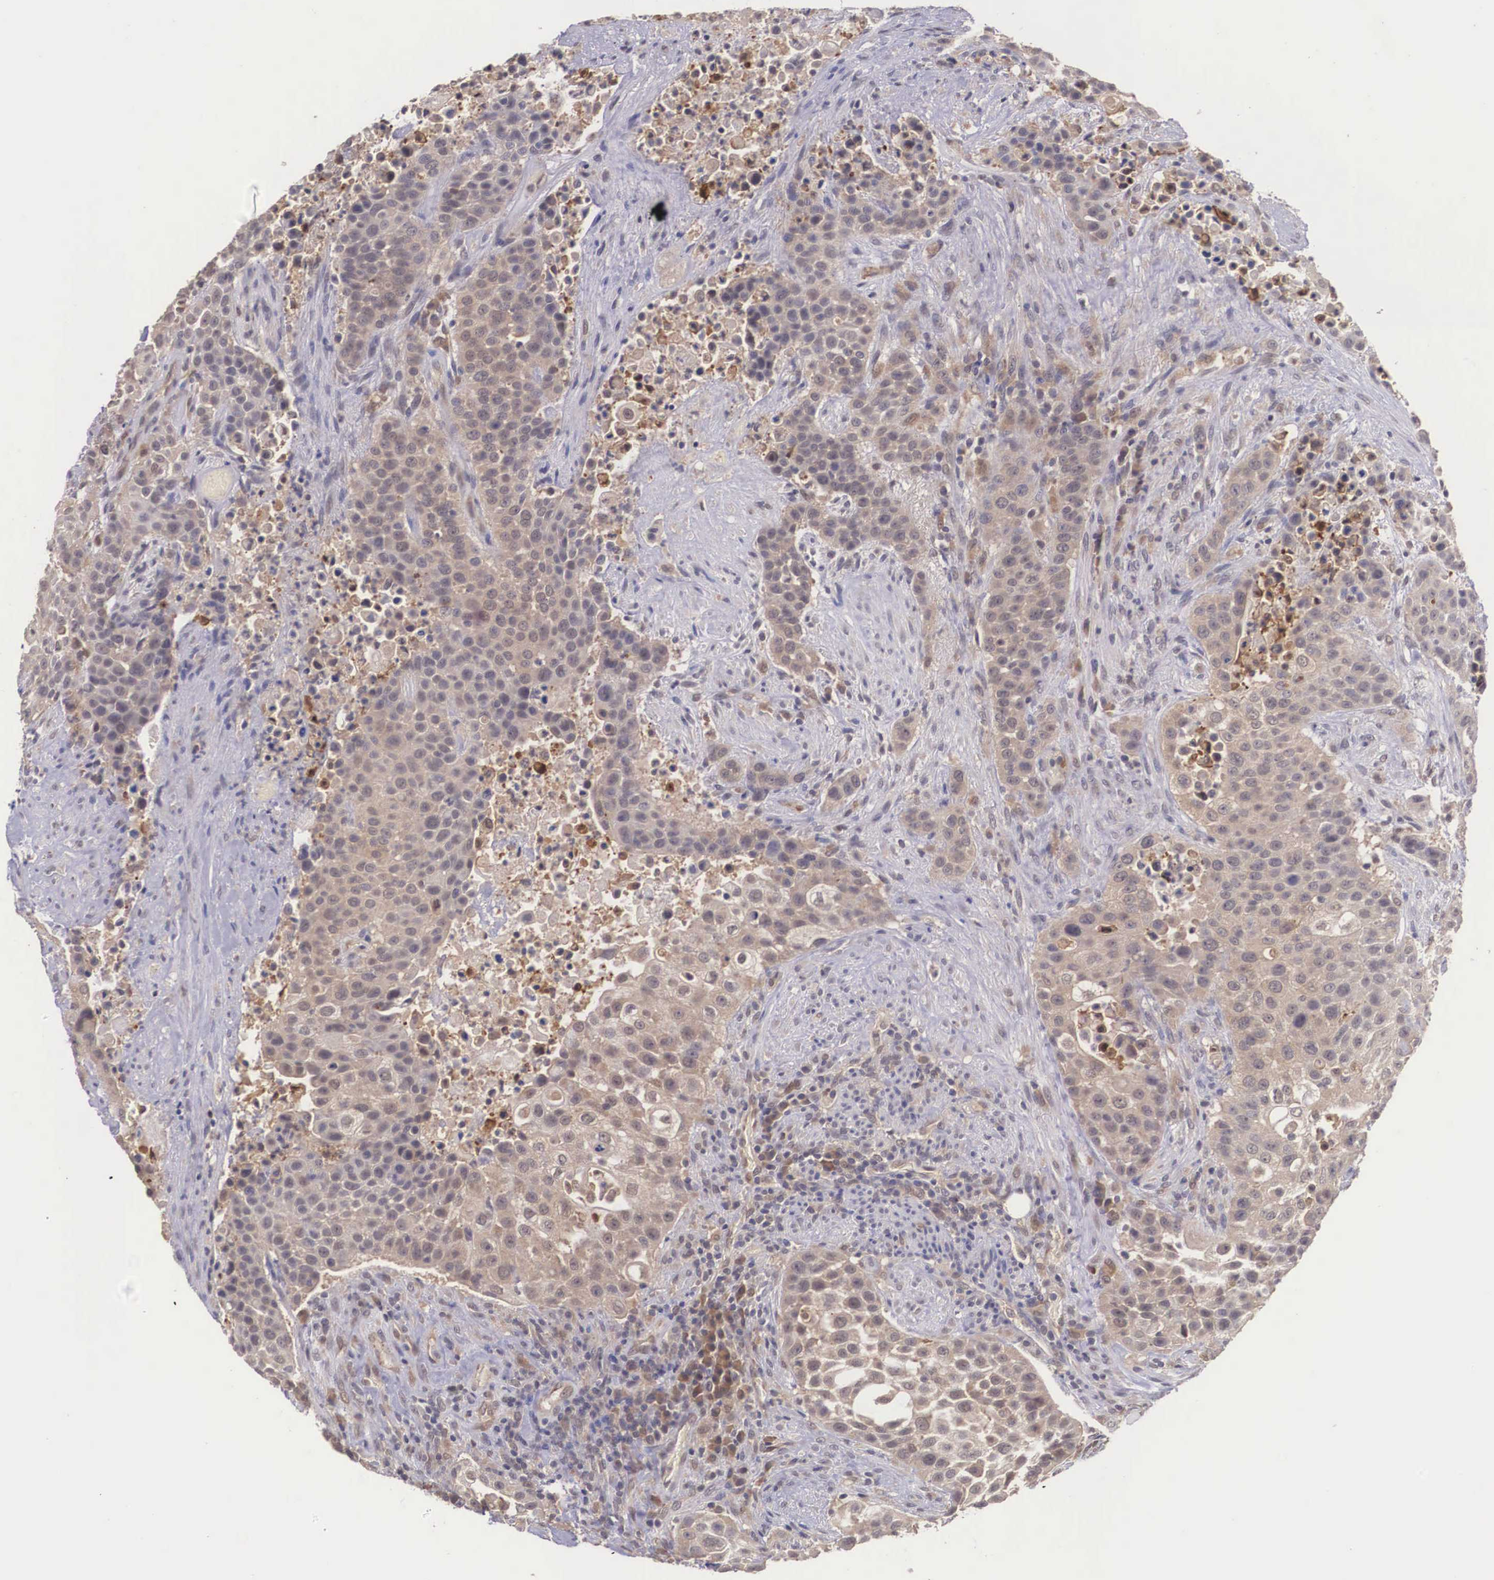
{"staining": {"intensity": "weak", "quantity": ">75%", "location": "cytoplasmic/membranous"}, "tissue": "urothelial cancer", "cell_type": "Tumor cells", "image_type": "cancer", "snomed": [{"axis": "morphology", "description": "Urothelial carcinoma, High grade"}, {"axis": "topography", "description": "Urinary bladder"}], "caption": "IHC histopathology image of neoplastic tissue: urothelial carcinoma (high-grade) stained using IHC exhibits low levels of weak protein expression localized specifically in the cytoplasmic/membranous of tumor cells, appearing as a cytoplasmic/membranous brown color.", "gene": "VASH1", "patient": {"sex": "male", "age": 74}}